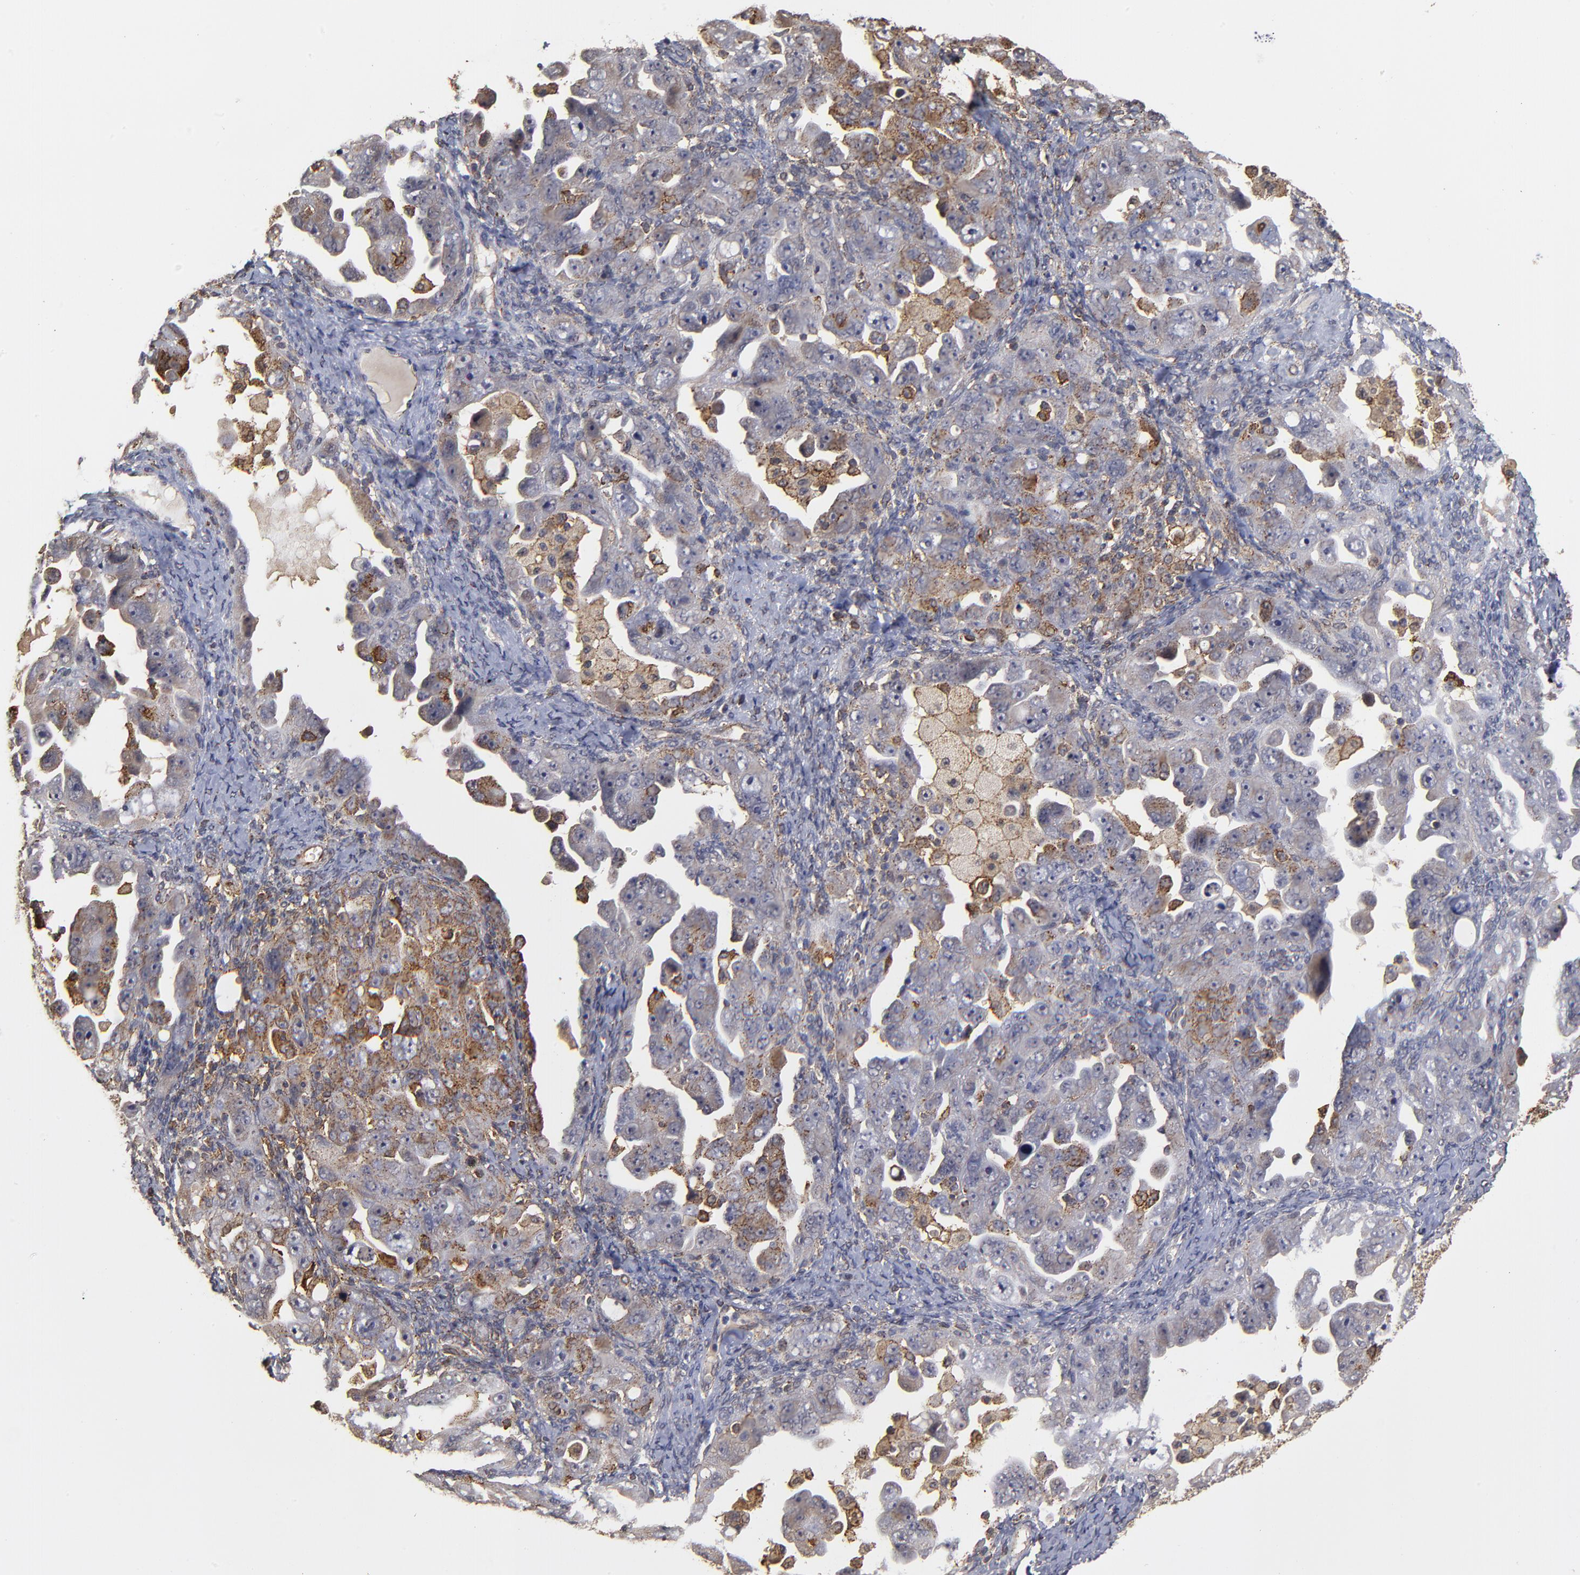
{"staining": {"intensity": "moderate", "quantity": "25%-75%", "location": "cytoplasmic/membranous"}, "tissue": "ovarian cancer", "cell_type": "Tumor cells", "image_type": "cancer", "snomed": [{"axis": "morphology", "description": "Cystadenocarcinoma, serous, NOS"}, {"axis": "topography", "description": "Ovary"}], "caption": "Immunohistochemistry (IHC) micrograph of ovarian serous cystadenocarcinoma stained for a protein (brown), which exhibits medium levels of moderate cytoplasmic/membranous expression in approximately 25%-75% of tumor cells.", "gene": "ASB8", "patient": {"sex": "female", "age": 66}}